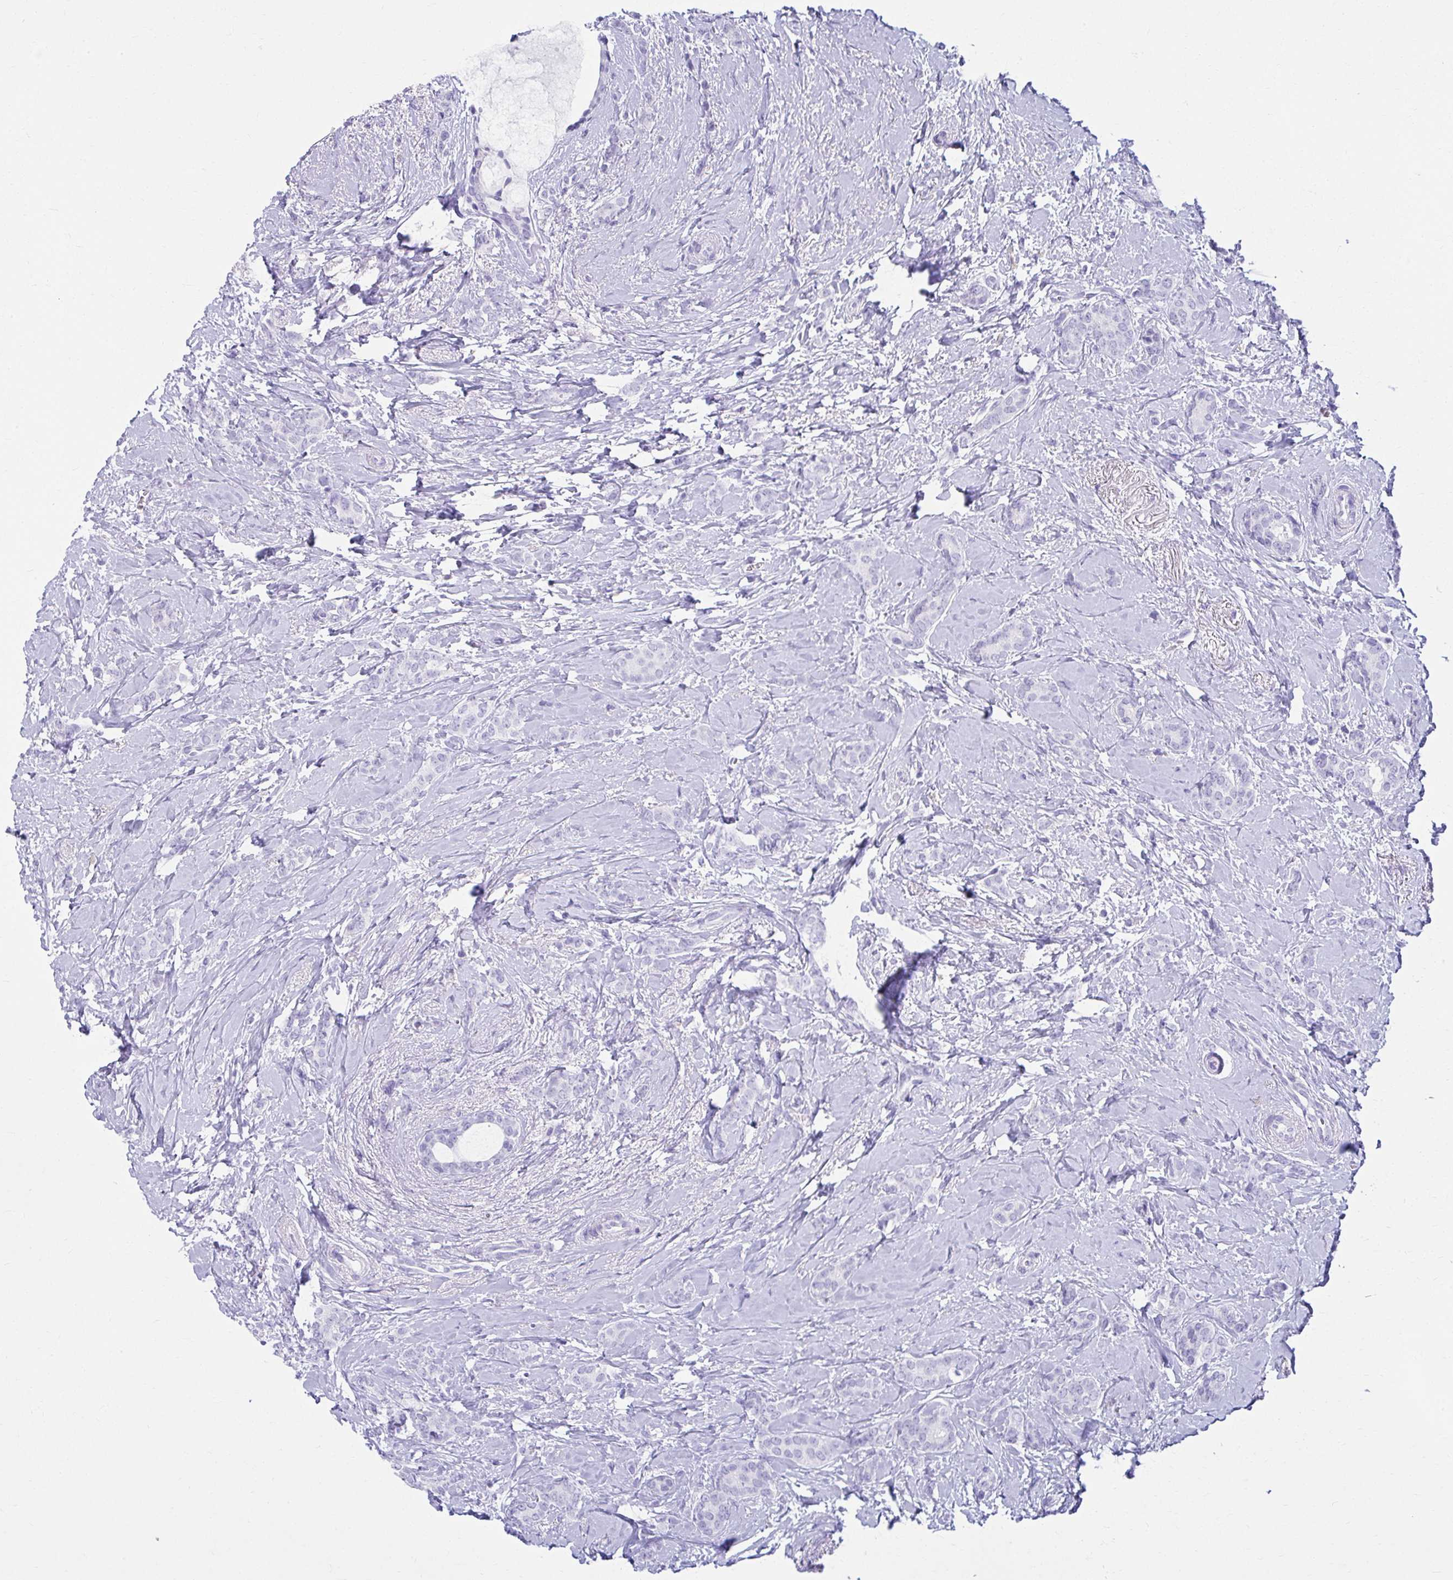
{"staining": {"intensity": "negative", "quantity": "none", "location": "none"}, "tissue": "breast cancer", "cell_type": "Tumor cells", "image_type": "cancer", "snomed": [{"axis": "morphology", "description": "Normal tissue, NOS"}, {"axis": "morphology", "description": "Duct carcinoma"}, {"axis": "topography", "description": "Breast"}], "caption": "Immunohistochemical staining of breast cancer exhibits no significant staining in tumor cells.", "gene": "ATP4B", "patient": {"sex": "female", "age": 77}}